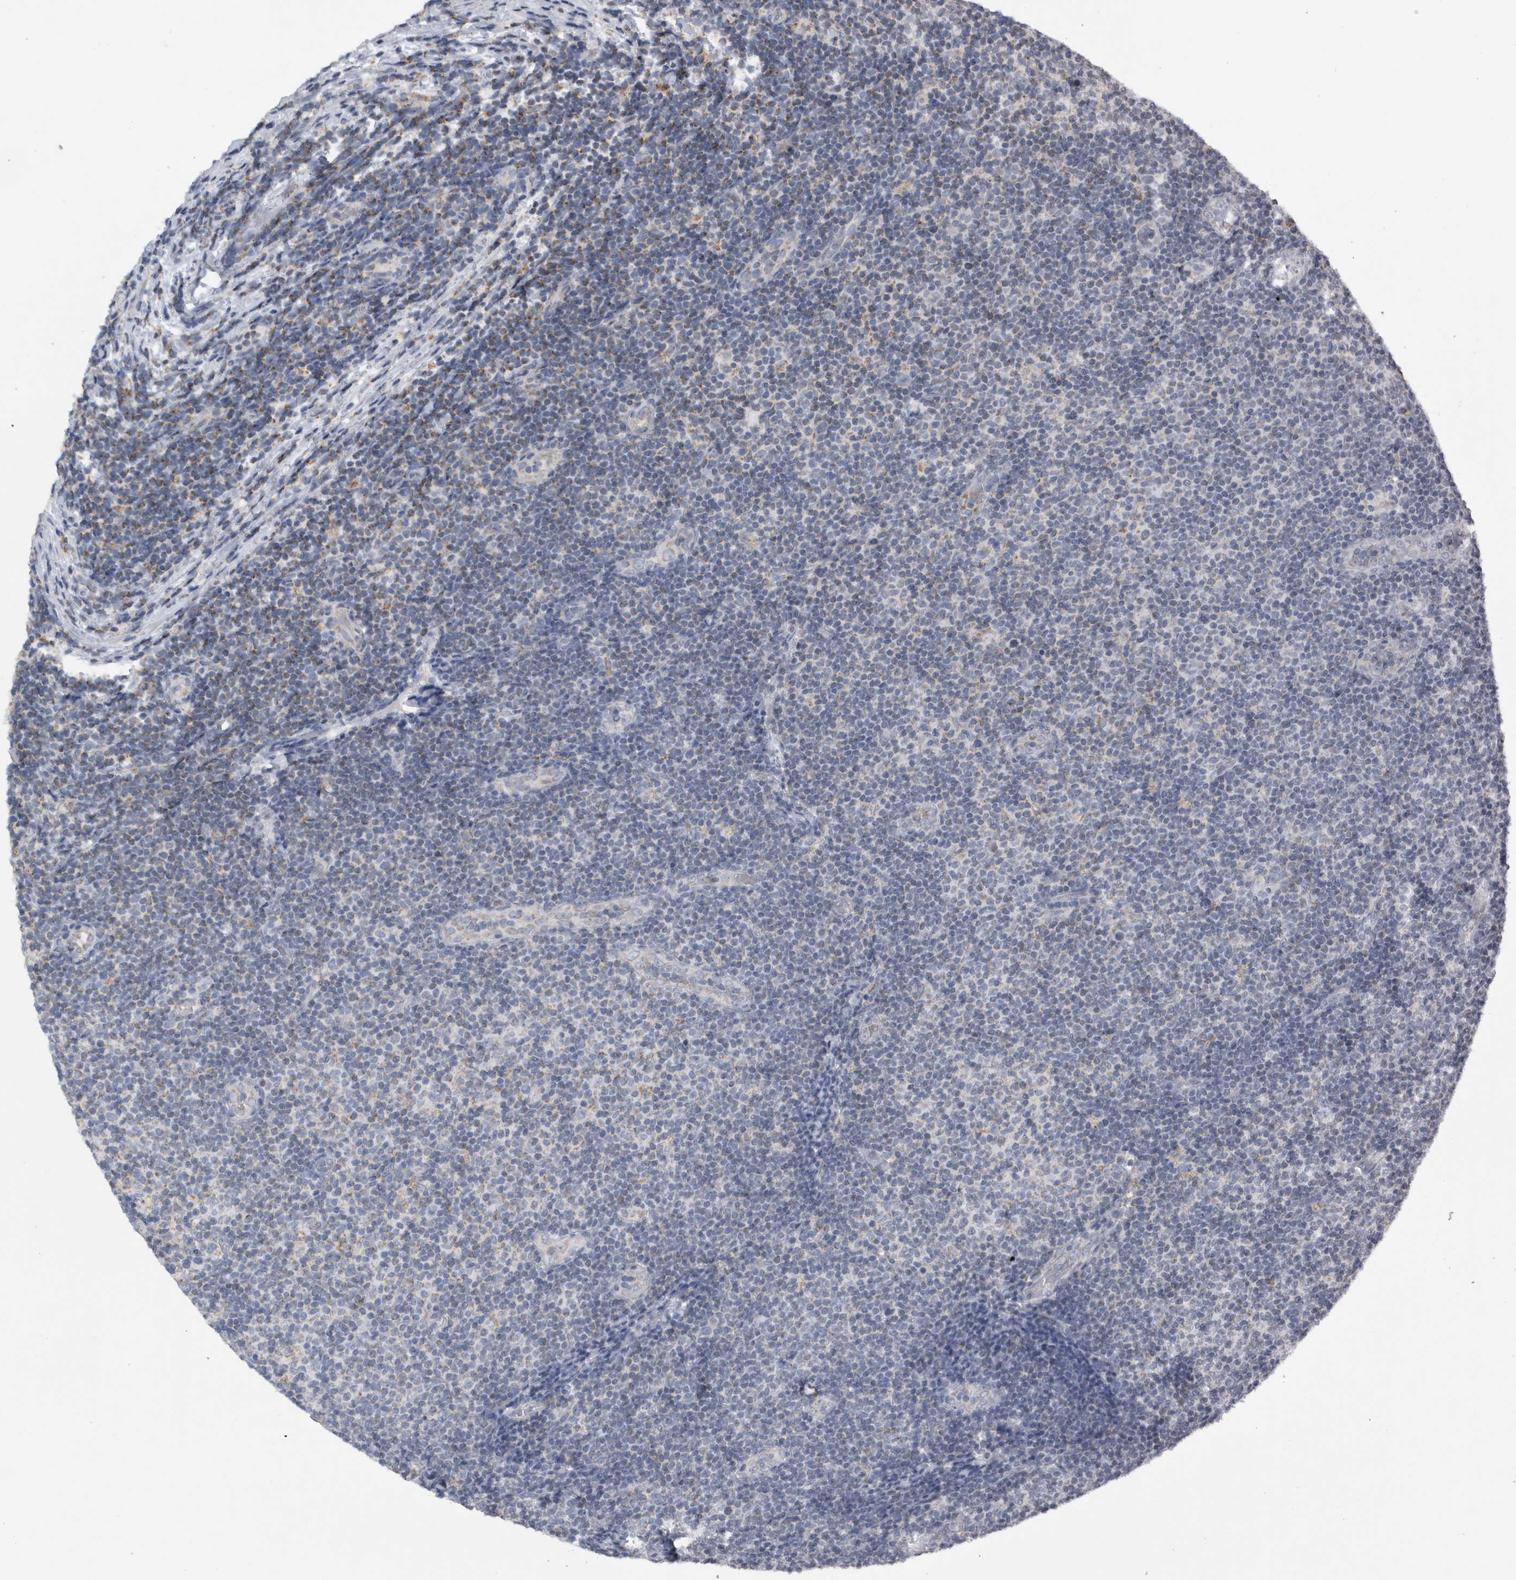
{"staining": {"intensity": "weak", "quantity": "<25%", "location": "cytoplasmic/membranous"}, "tissue": "lymphoma", "cell_type": "Tumor cells", "image_type": "cancer", "snomed": [{"axis": "morphology", "description": "Malignant lymphoma, non-Hodgkin's type, Low grade"}, {"axis": "topography", "description": "Lymph node"}], "caption": "High magnification brightfield microscopy of lymphoma stained with DAB (brown) and counterstained with hematoxylin (blue): tumor cells show no significant staining.", "gene": "DHRS4", "patient": {"sex": "male", "age": 83}}